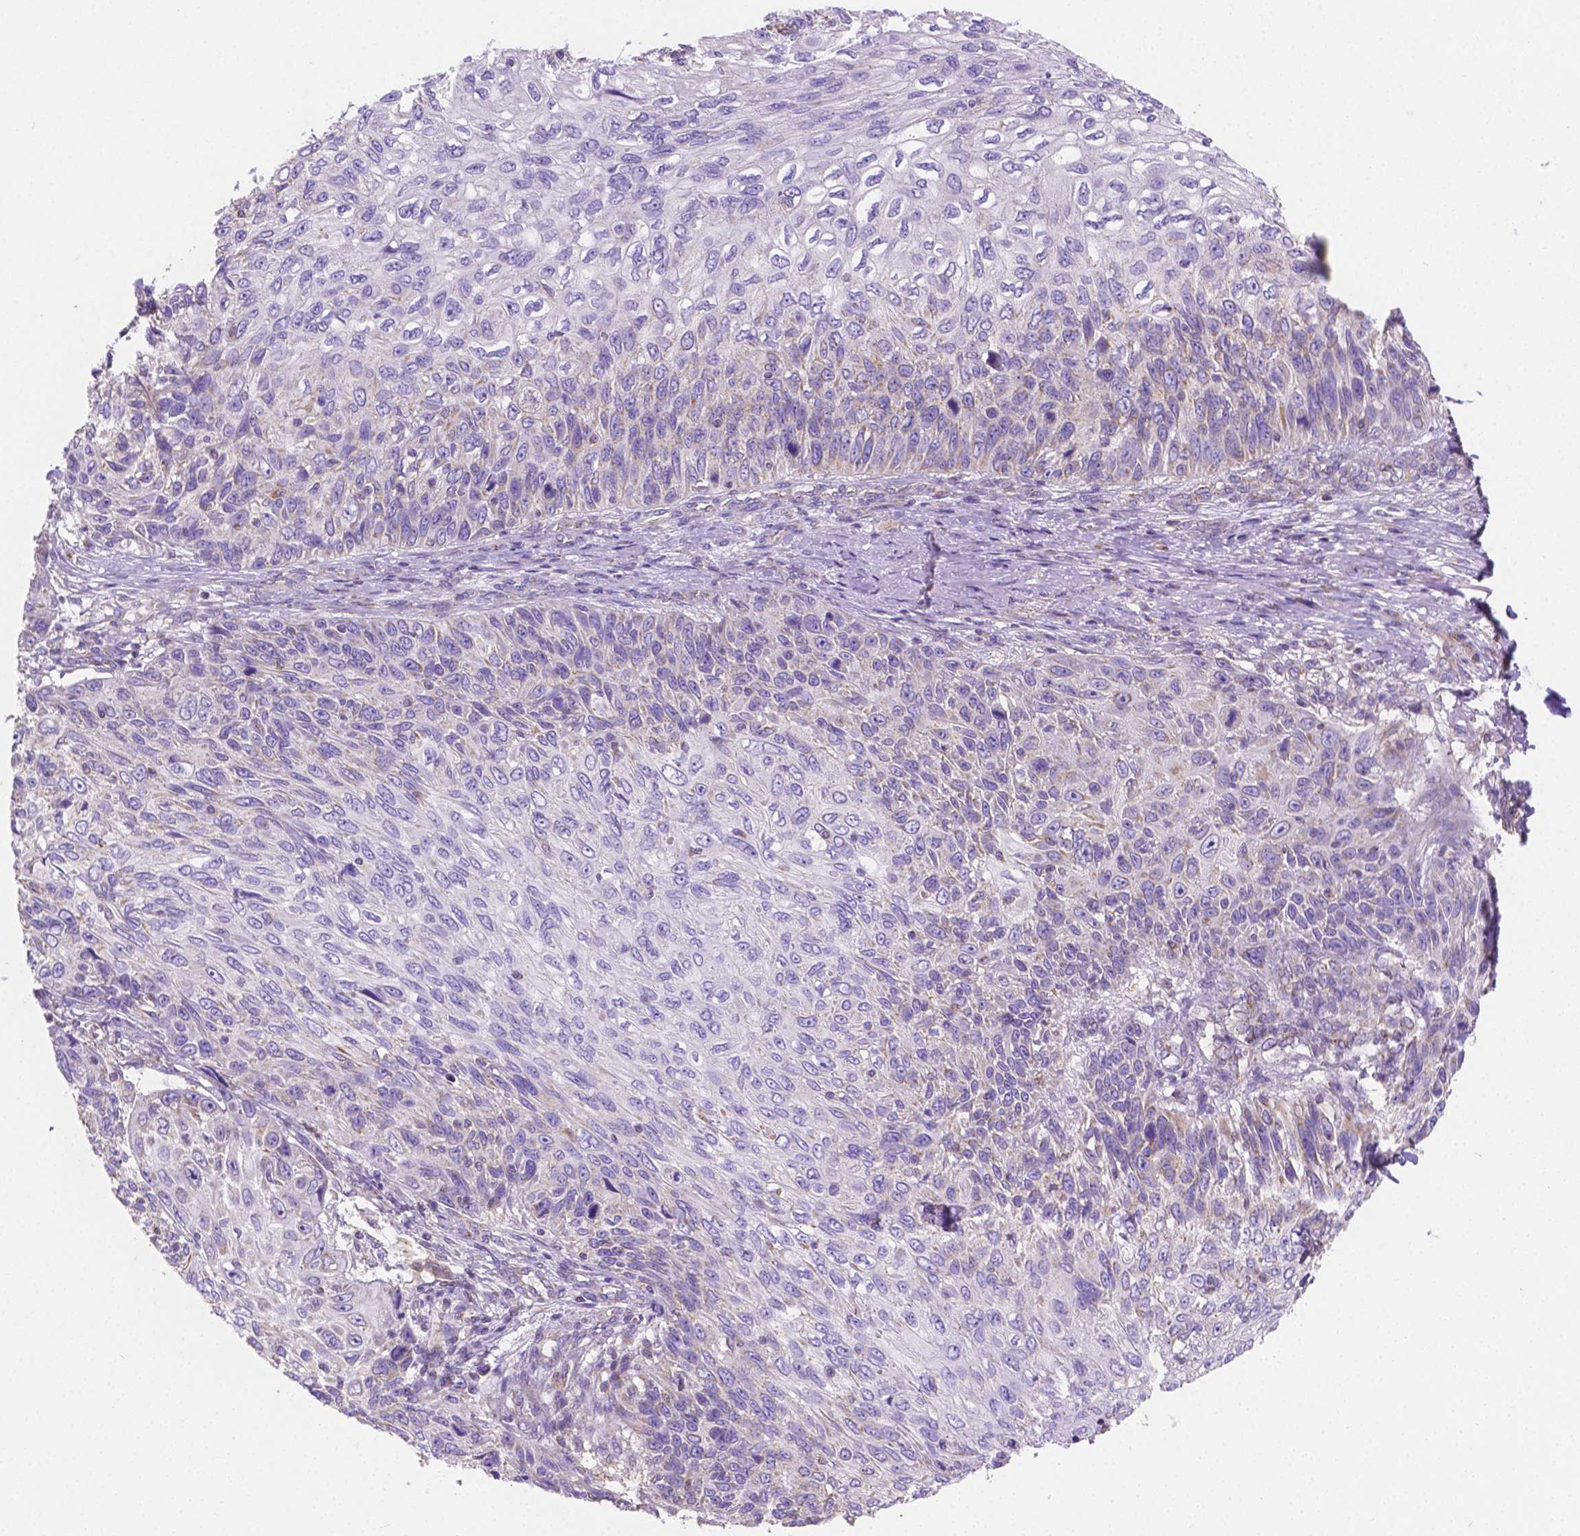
{"staining": {"intensity": "weak", "quantity": "<25%", "location": "cytoplasmic/membranous"}, "tissue": "skin cancer", "cell_type": "Tumor cells", "image_type": "cancer", "snomed": [{"axis": "morphology", "description": "Squamous cell carcinoma, NOS"}, {"axis": "topography", "description": "Skin"}], "caption": "An image of skin cancer (squamous cell carcinoma) stained for a protein shows no brown staining in tumor cells.", "gene": "SGTB", "patient": {"sex": "male", "age": 92}}